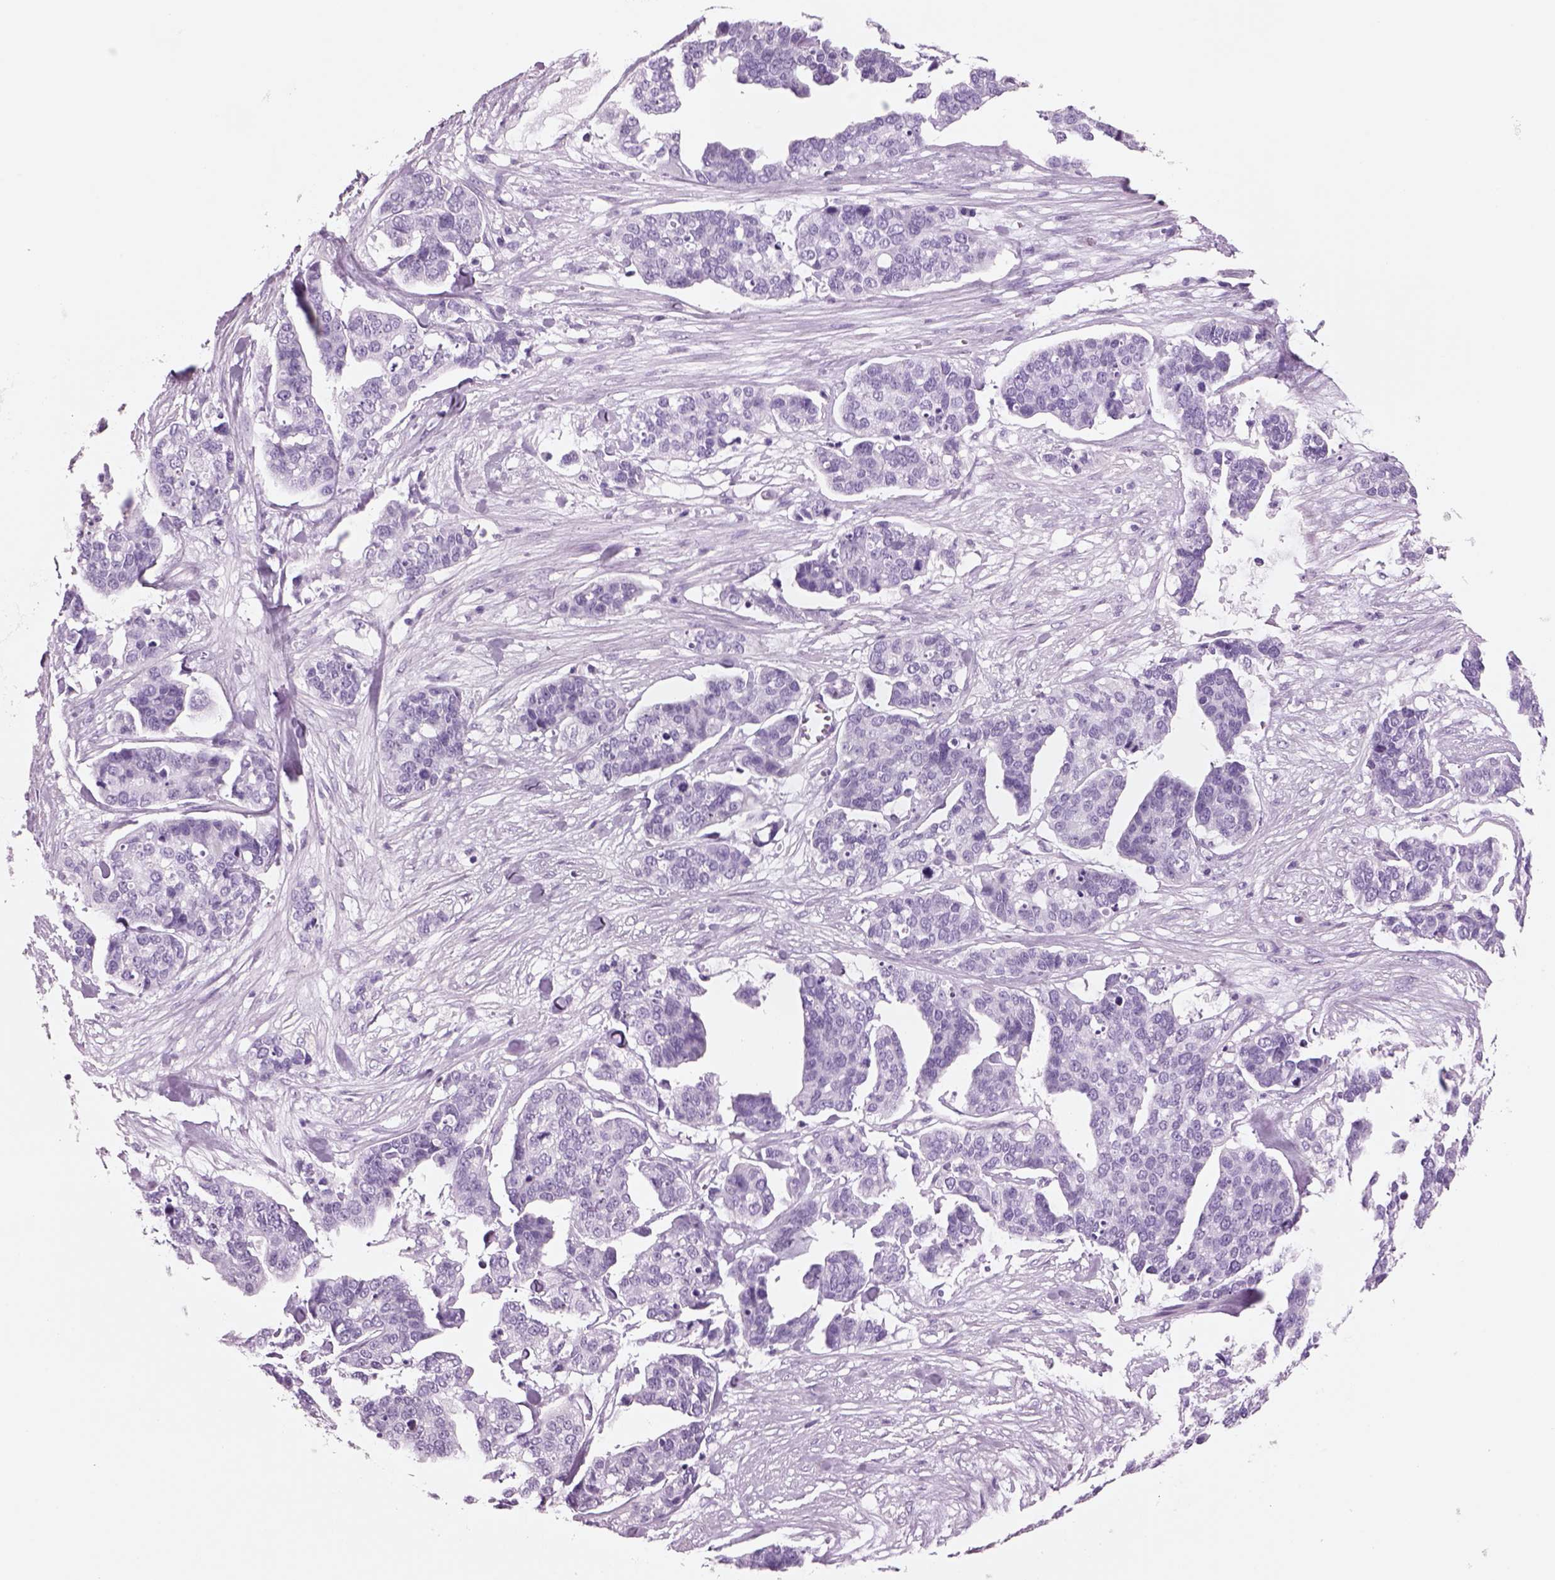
{"staining": {"intensity": "negative", "quantity": "none", "location": "none"}, "tissue": "ovarian cancer", "cell_type": "Tumor cells", "image_type": "cancer", "snomed": [{"axis": "morphology", "description": "Carcinoma, endometroid"}, {"axis": "topography", "description": "Ovary"}], "caption": "Ovarian endometroid carcinoma stained for a protein using immunohistochemistry exhibits no staining tumor cells.", "gene": "RHO", "patient": {"sex": "female", "age": 65}}